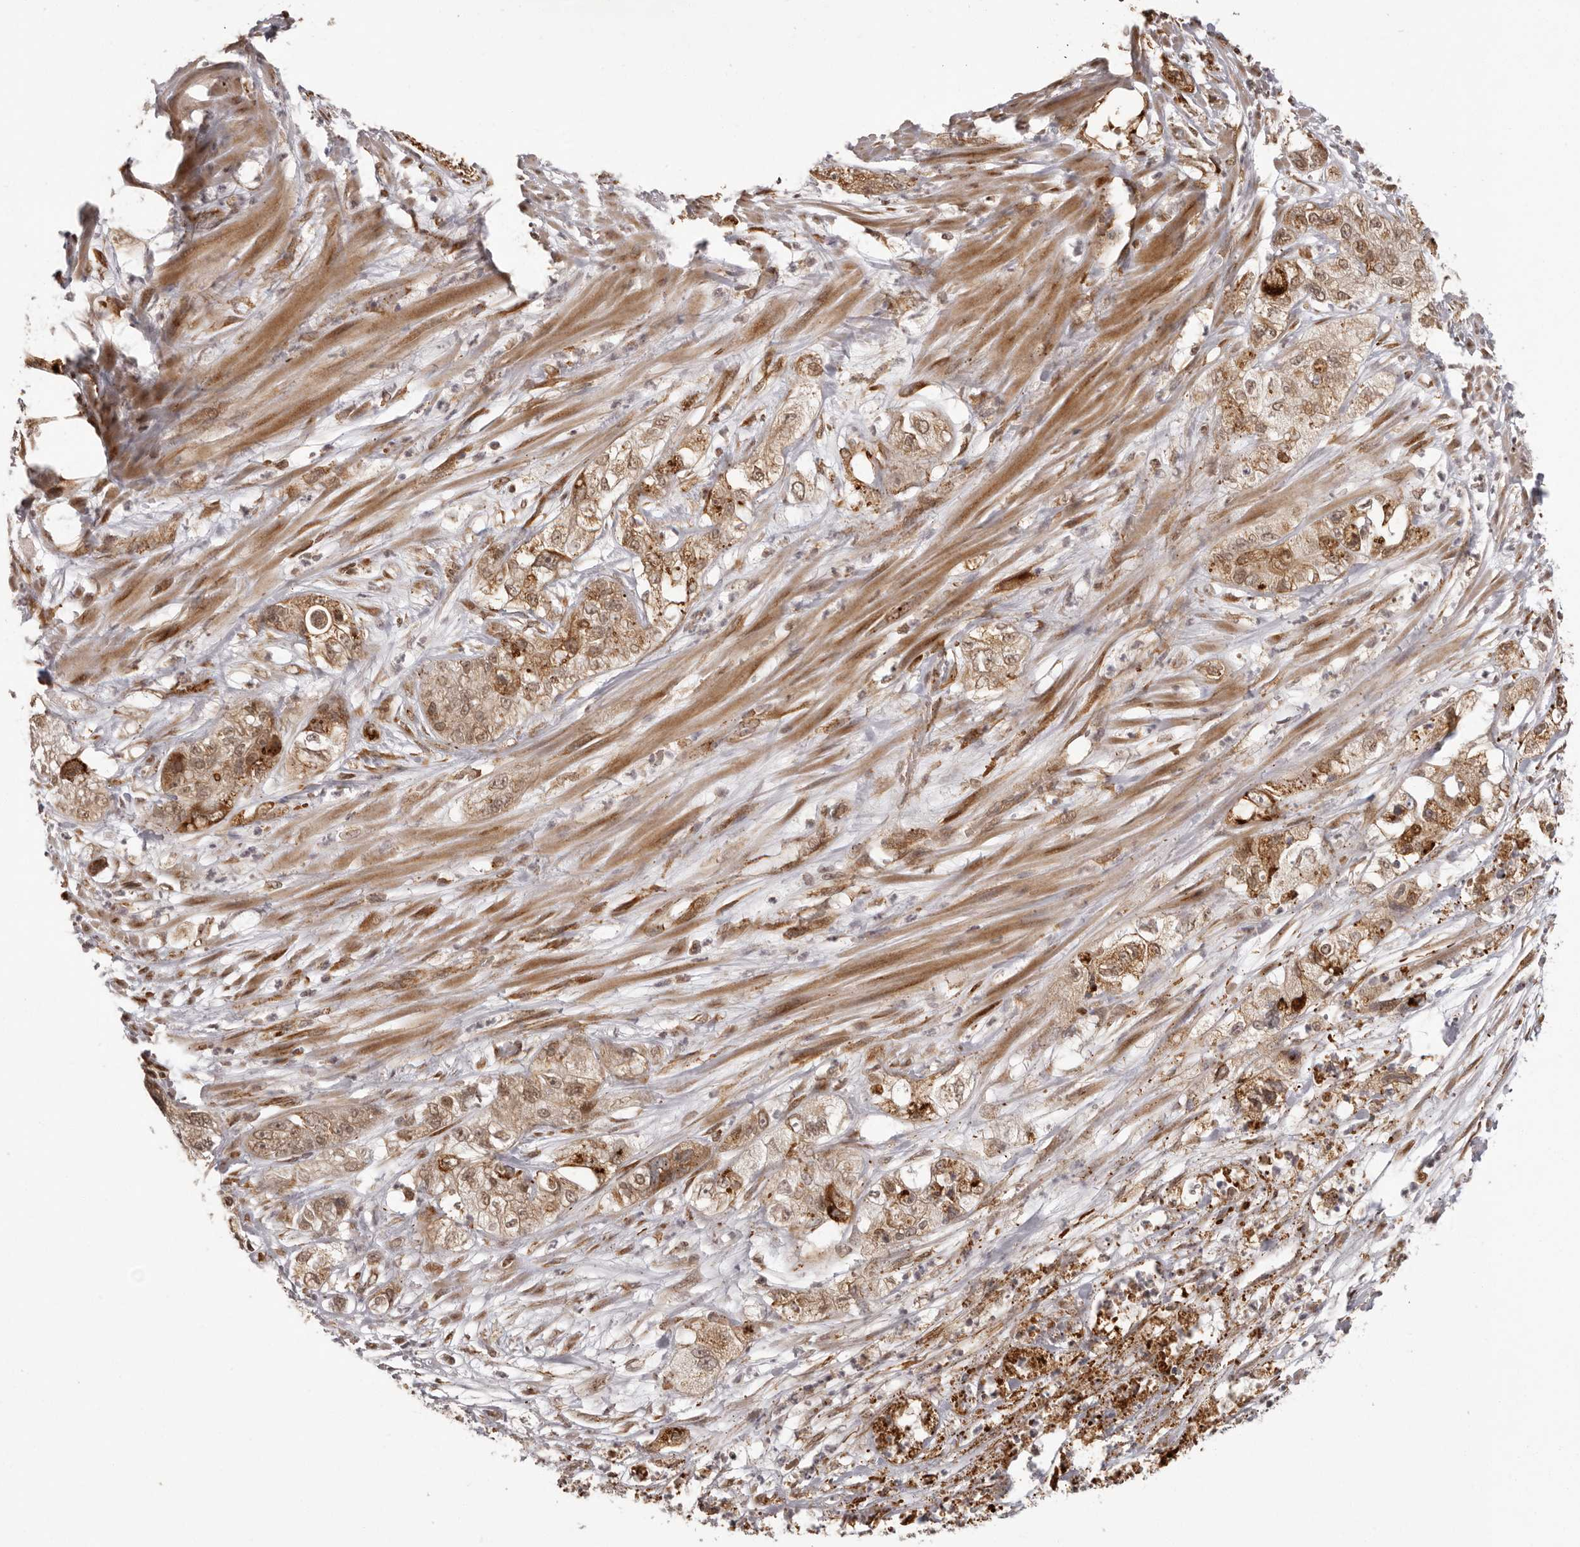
{"staining": {"intensity": "moderate", "quantity": ">75%", "location": "cytoplasmic/membranous,nuclear"}, "tissue": "pancreatic cancer", "cell_type": "Tumor cells", "image_type": "cancer", "snomed": [{"axis": "morphology", "description": "Adenocarcinoma, NOS"}, {"axis": "topography", "description": "Pancreas"}], "caption": "Pancreatic cancer (adenocarcinoma) stained with a protein marker displays moderate staining in tumor cells.", "gene": "IL32", "patient": {"sex": "female", "age": 78}}